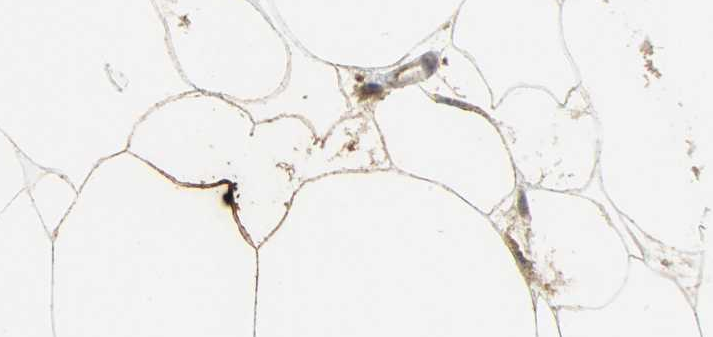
{"staining": {"intensity": "weak", "quantity": ">75%", "location": "cytoplasmic/membranous"}, "tissue": "adipose tissue", "cell_type": "Adipocytes", "image_type": "normal", "snomed": [{"axis": "morphology", "description": "Normal tissue, NOS"}, {"axis": "morphology", "description": "Duct carcinoma"}, {"axis": "topography", "description": "Breast"}, {"axis": "topography", "description": "Adipose tissue"}], "caption": "Protein expression by immunohistochemistry (IHC) reveals weak cytoplasmic/membranous expression in approximately >75% of adipocytes in benign adipose tissue.", "gene": "GIT2", "patient": {"sex": "female", "age": 37}}